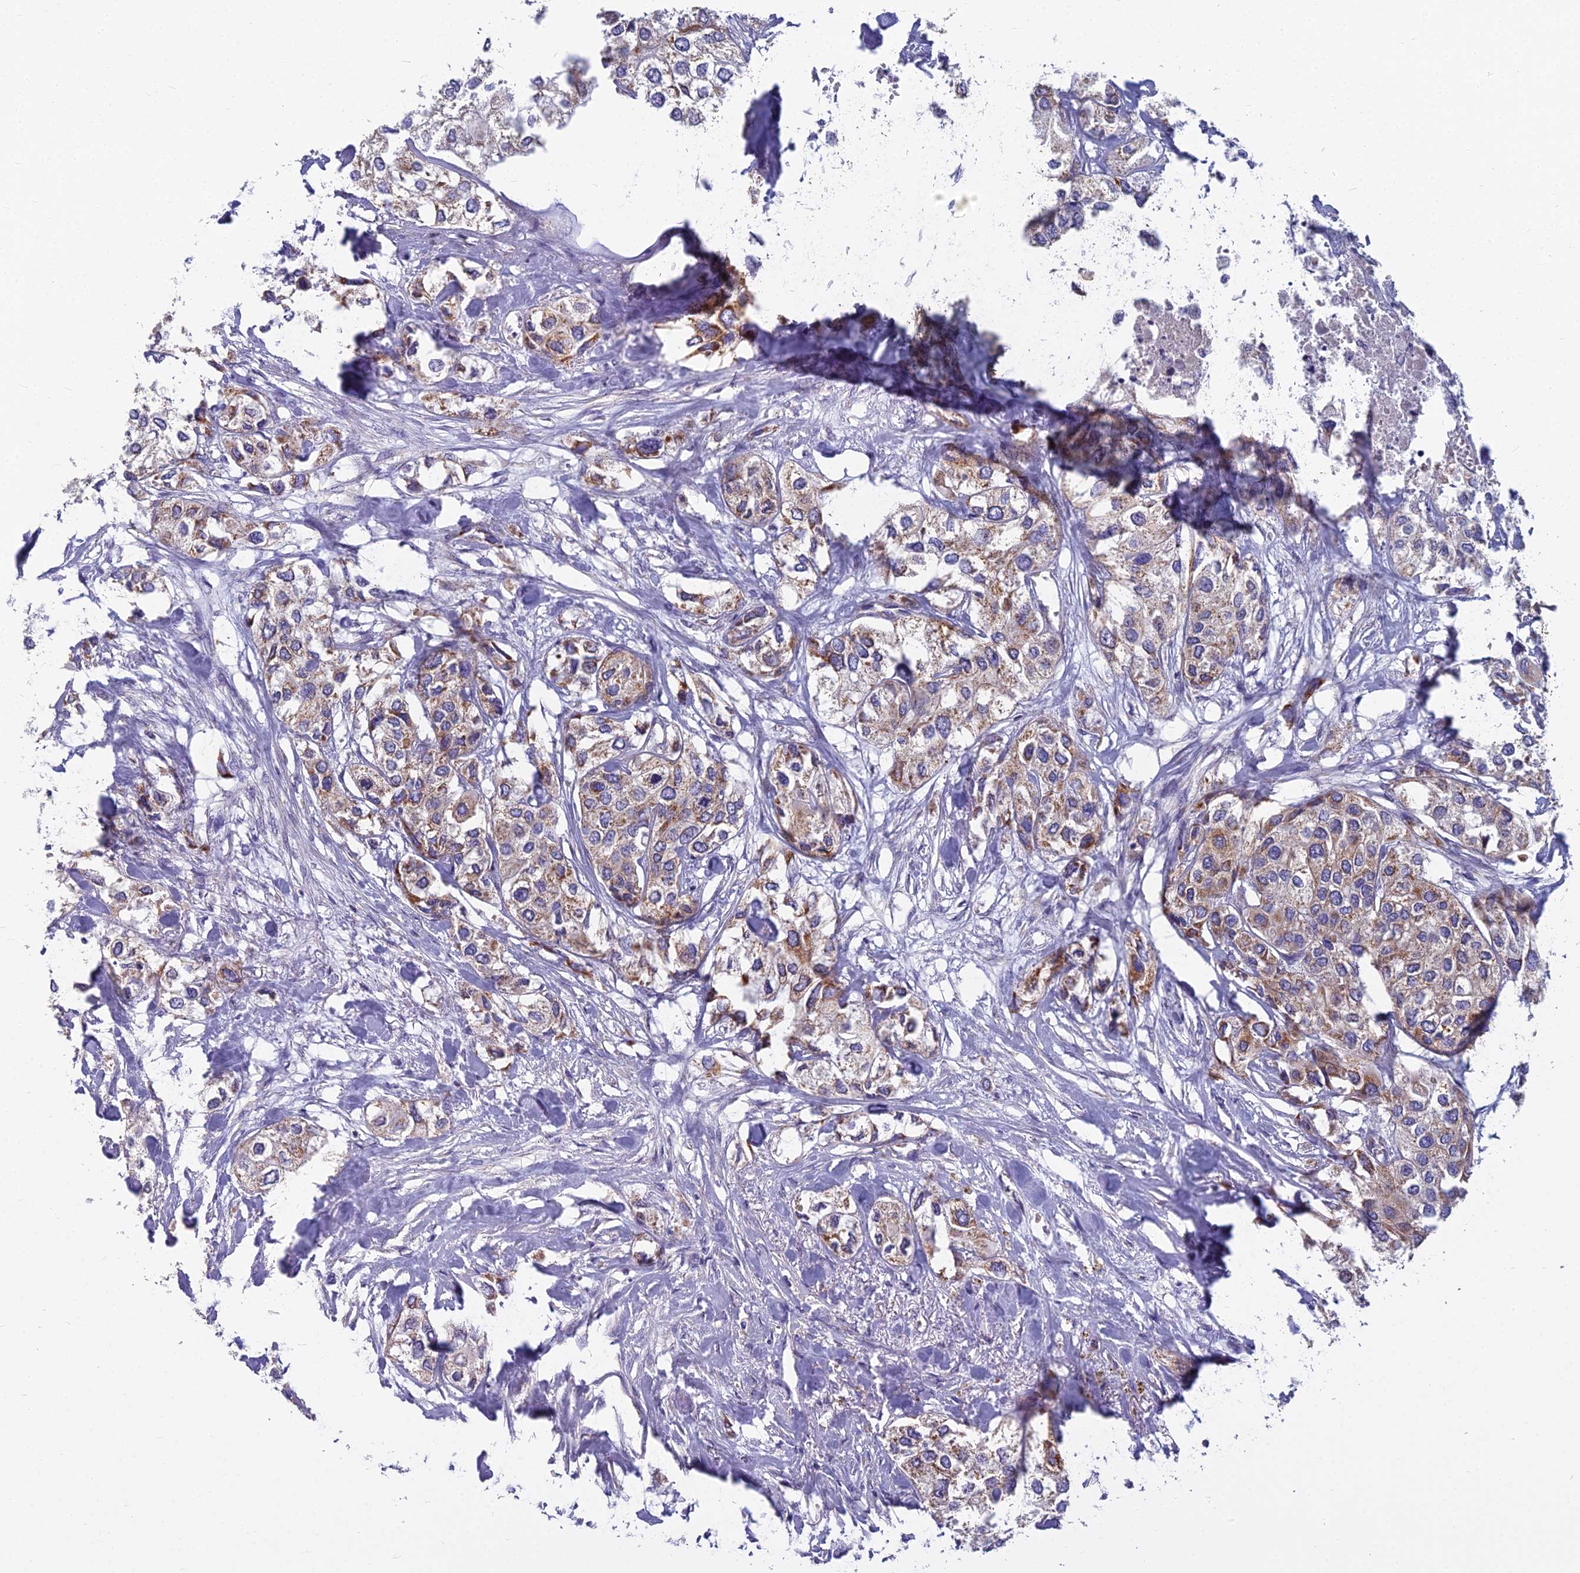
{"staining": {"intensity": "weak", "quantity": ">75%", "location": "cytoplasmic/membranous"}, "tissue": "urothelial cancer", "cell_type": "Tumor cells", "image_type": "cancer", "snomed": [{"axis": "morphology", "description": "Urothelial carcinoma, High grade"}, {"axis": "topography", "description": "Urinary bladder"}], "caption": "Weak cytoplasmic/membranous protein expression is seen in about >75% of tumor cells in urothelial cancer. (Stains: DAB in brown, nuclei in blue, Microscopy: brightfield microscopy at high magnification).", "gene": "COX20", "patient": {"sex": "male", "age": 64}}